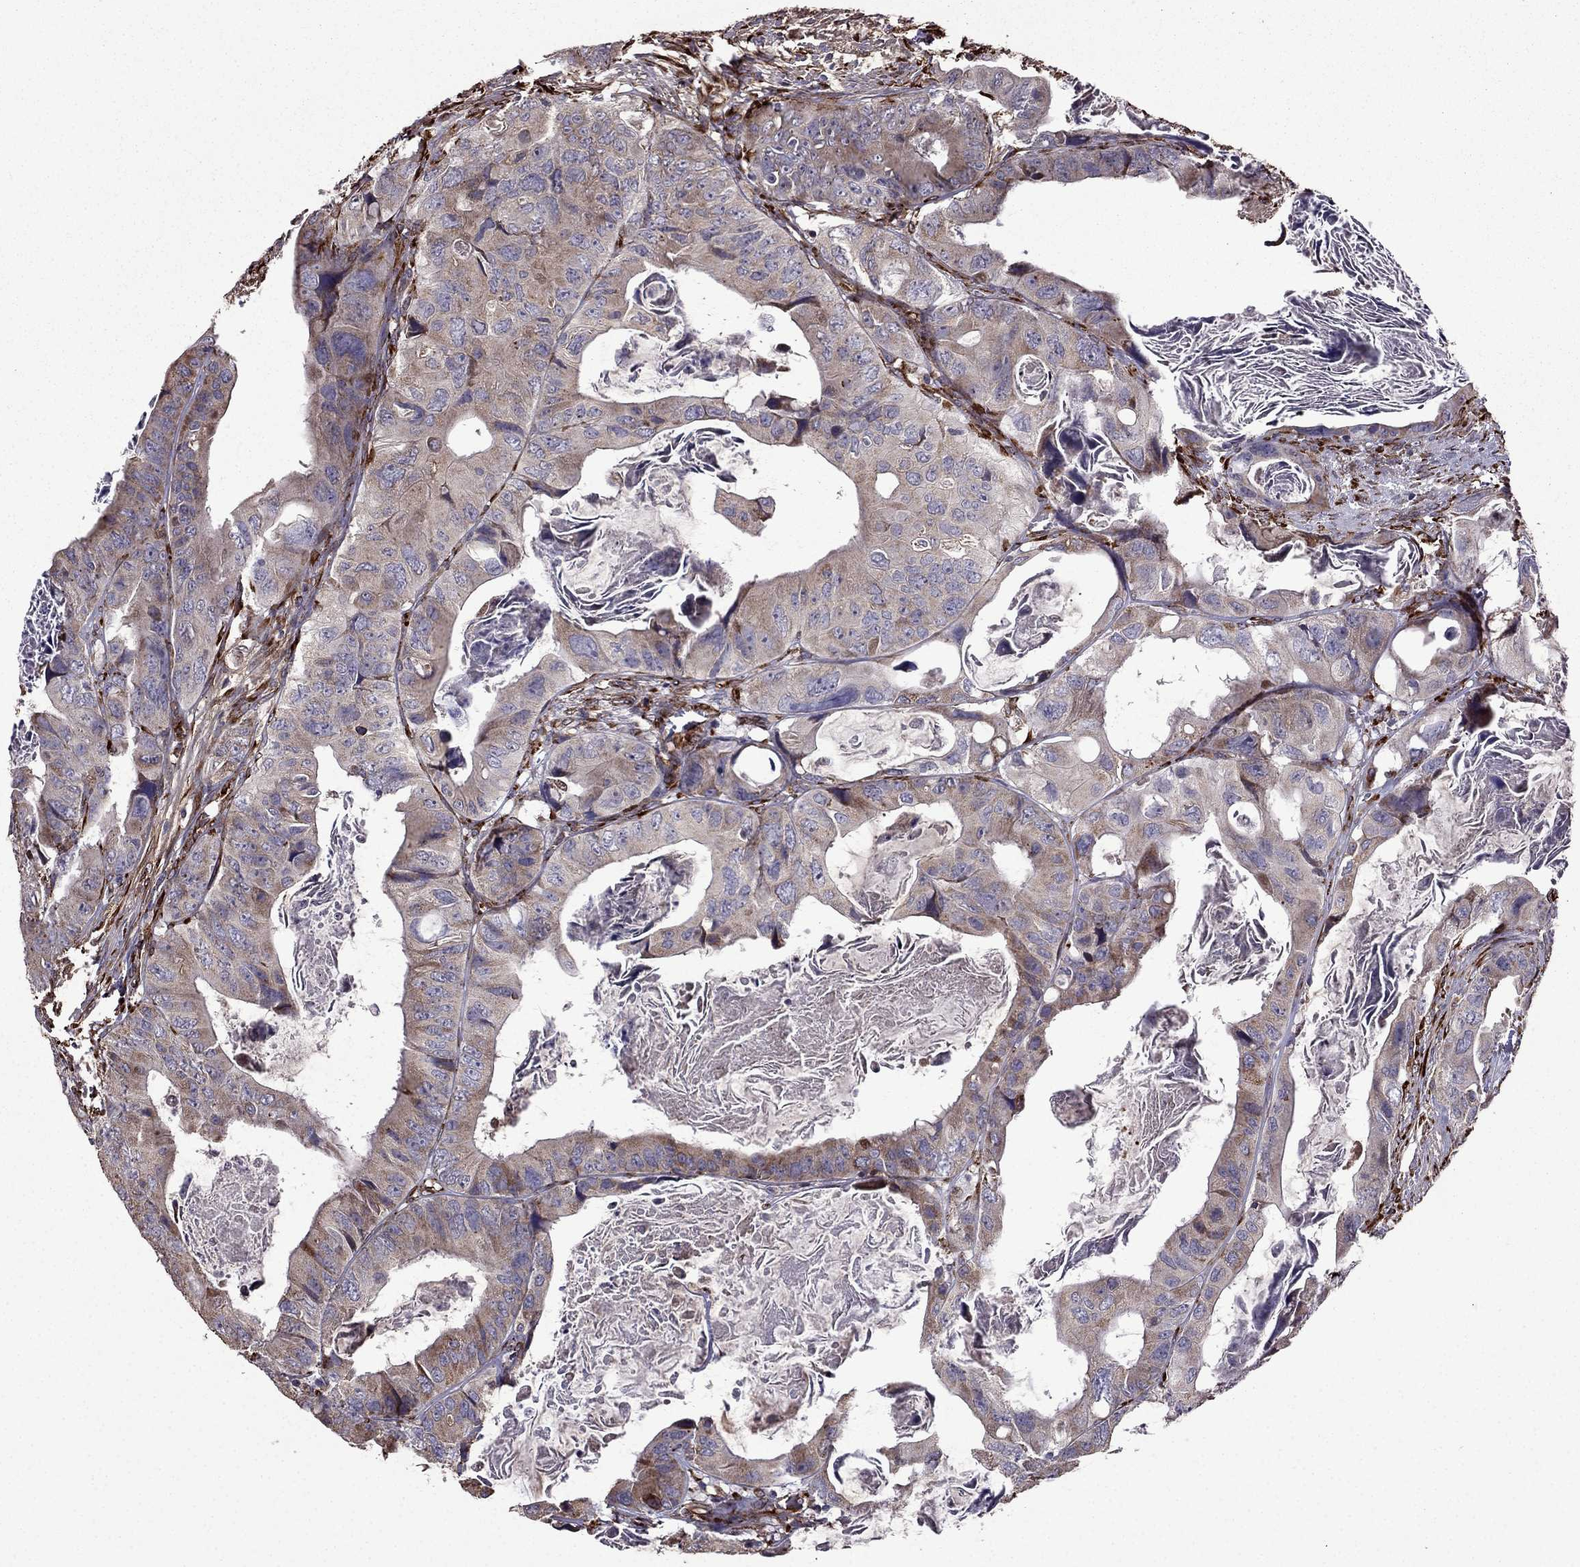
{"staining": {"intensity": "weak", "quantity": "25%-75%", "location": "cytoplasmic/membranous"}, "tissue": "colorectal cancer", "cell_type": "Tumor cells", "image_type": "cancer", "snomed": [{"axis": "morphology", "description": "Adenocarcinoma, NOS"}, {"axis": "topography", "description": "Rectum"}], "caption": "A brown stain highlights weak cytoplasmic/membranous positivity of a protein in human colorectal cancer tumor cells. (DAB = brown stain, brightfield microscopy at high magnification).", "gene": "IKBIP", "patient": {"sex": "male", "age": 64}}